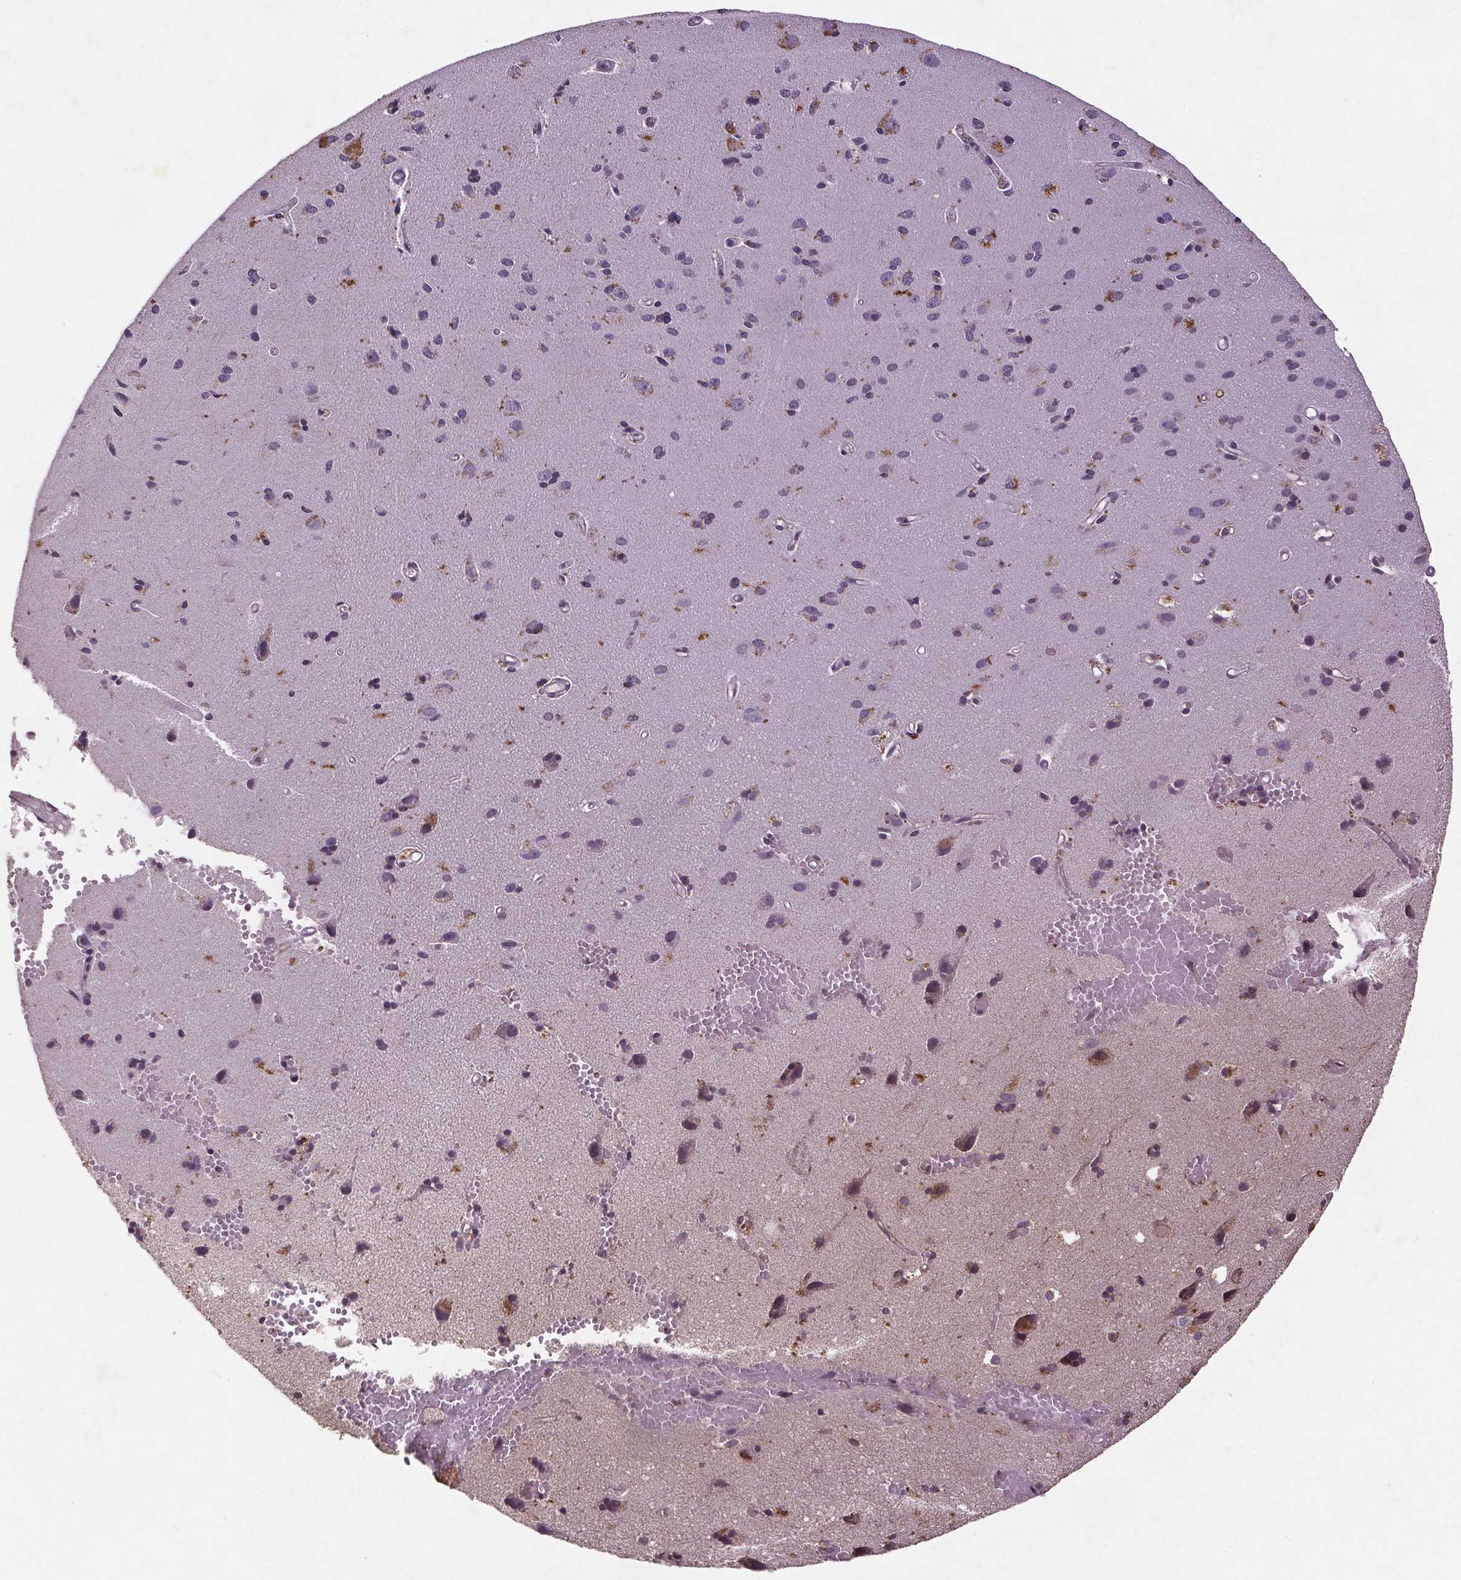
{"staining": {"intensity": "moderate", "quantity": "<25%", "location": "cytoplasmic/membranous"}, "tissue": "cerebral cortex", "cell_type": "Endothelial cells", "image_type": "normal", "snomed": [{"axis": "morphology", "description": "Normal tissue, NOS"}, {"axis": "morphology", "description": "Glioma, malignant, High grade"}, {"axis": "topography", "description": "Cerebral cortex"}], "caption": "Immunohistochemical staining of benign human cerebral cortex exhibits <25% levels of moderate cytoplasmic/membranous protein positivity in approximately <25% of endothelial cells.", "gene": "STRN3", "patient": {"sex": "male", "age": 71}}